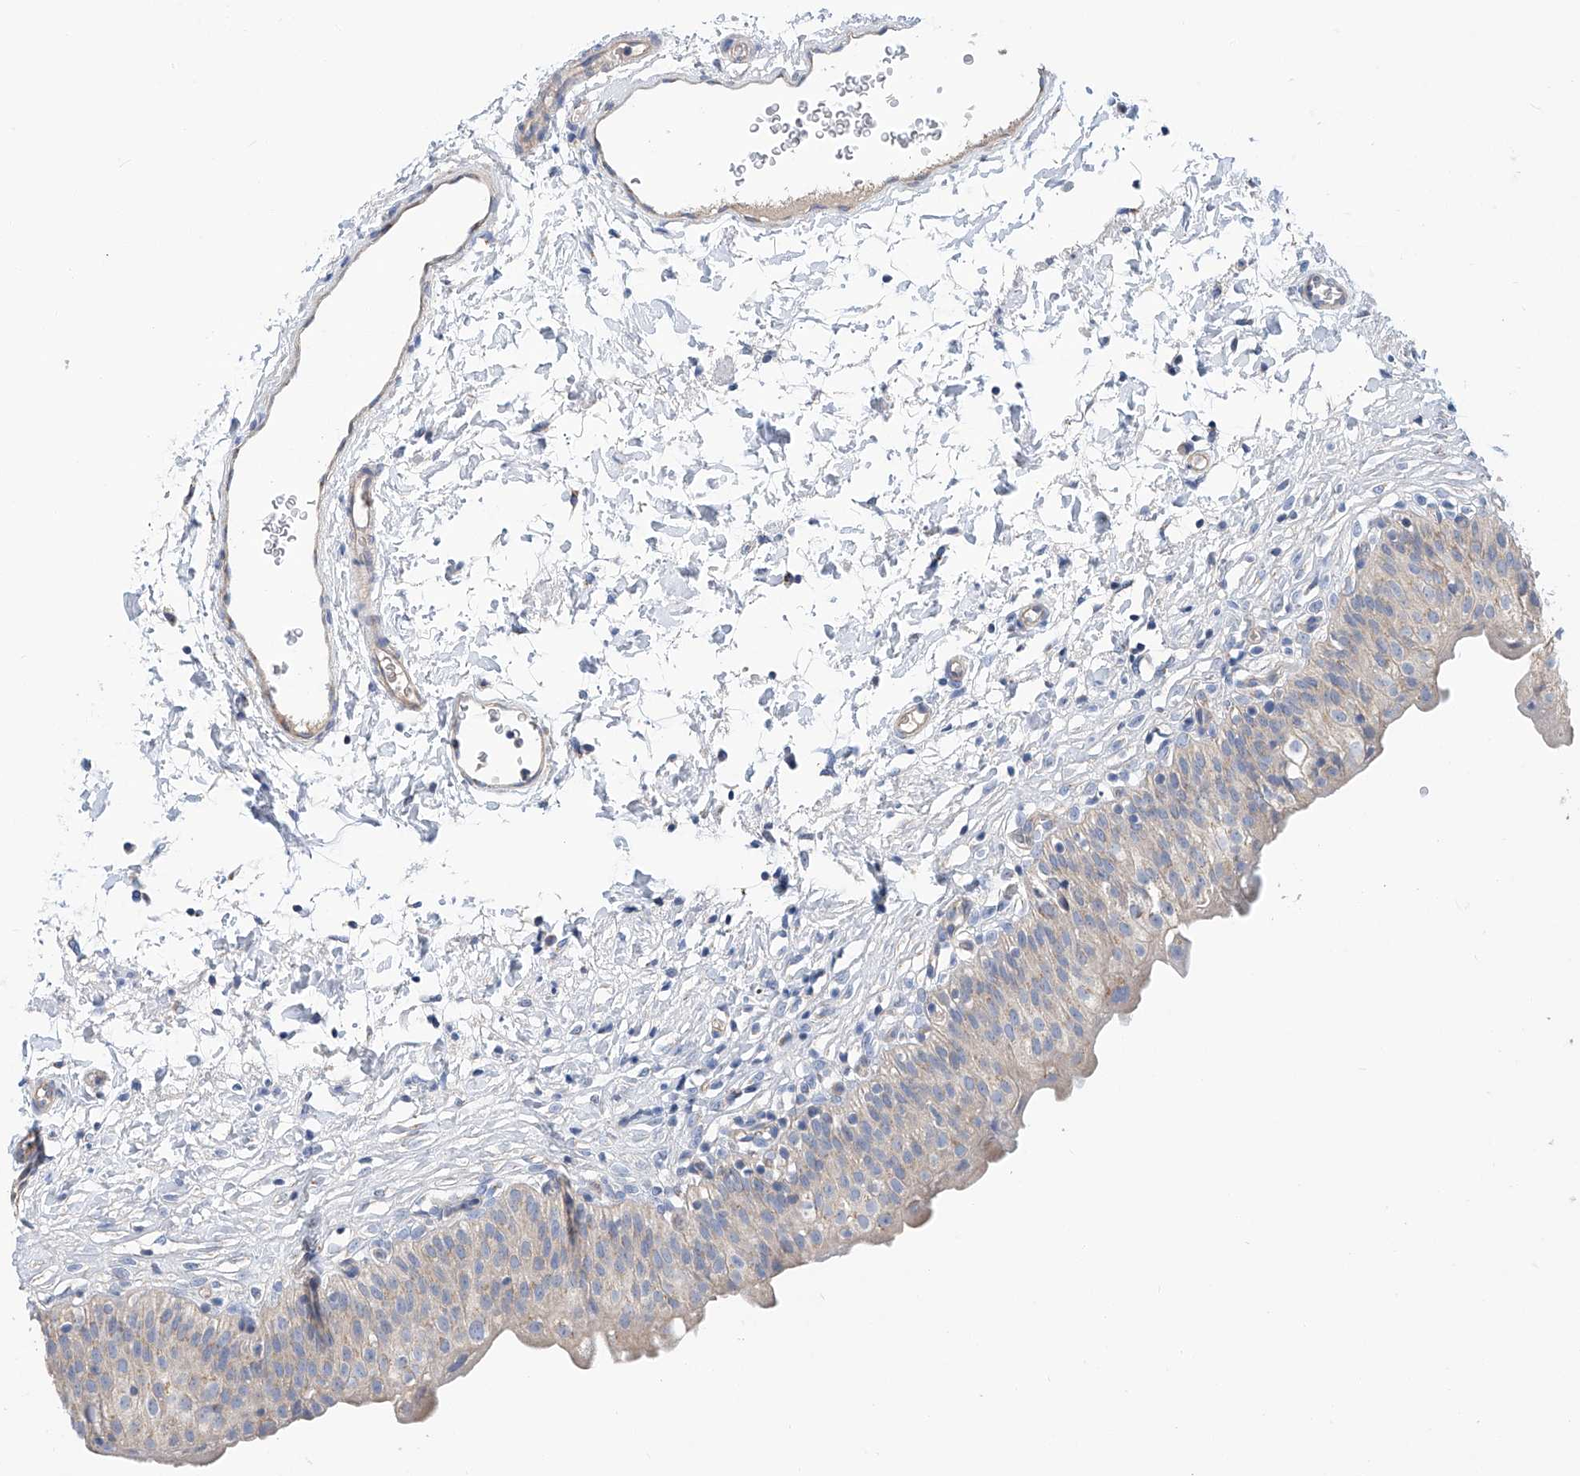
{"staining": {"intensity": "weak", "quantity": "25%-75%", "location": "cytoplasmic/membranous"}, "tissue": "urinary bladder", "cell_type": "Urothelial cells", "image_type": "normal", "snomed": [{"axis": "morphology", "description": "Normal tissue, NOS"}, {"axis": "topography", "description": "Urinary bladder"}], "caption": "Benign urinary bladder was stained to show a protein in brown. There is low levels of weak cytoplasmic/membranous positivity in about 25%-75% of urothelial cells. The staining is performed using DAB (3,3'-diaminobenzidine) brown chromogen to label protein expression. The nuclei are counter-stained blue using hematoxylin.", "gene": "SLC22A7", "patient": {"sex": "male", "age": 55}}